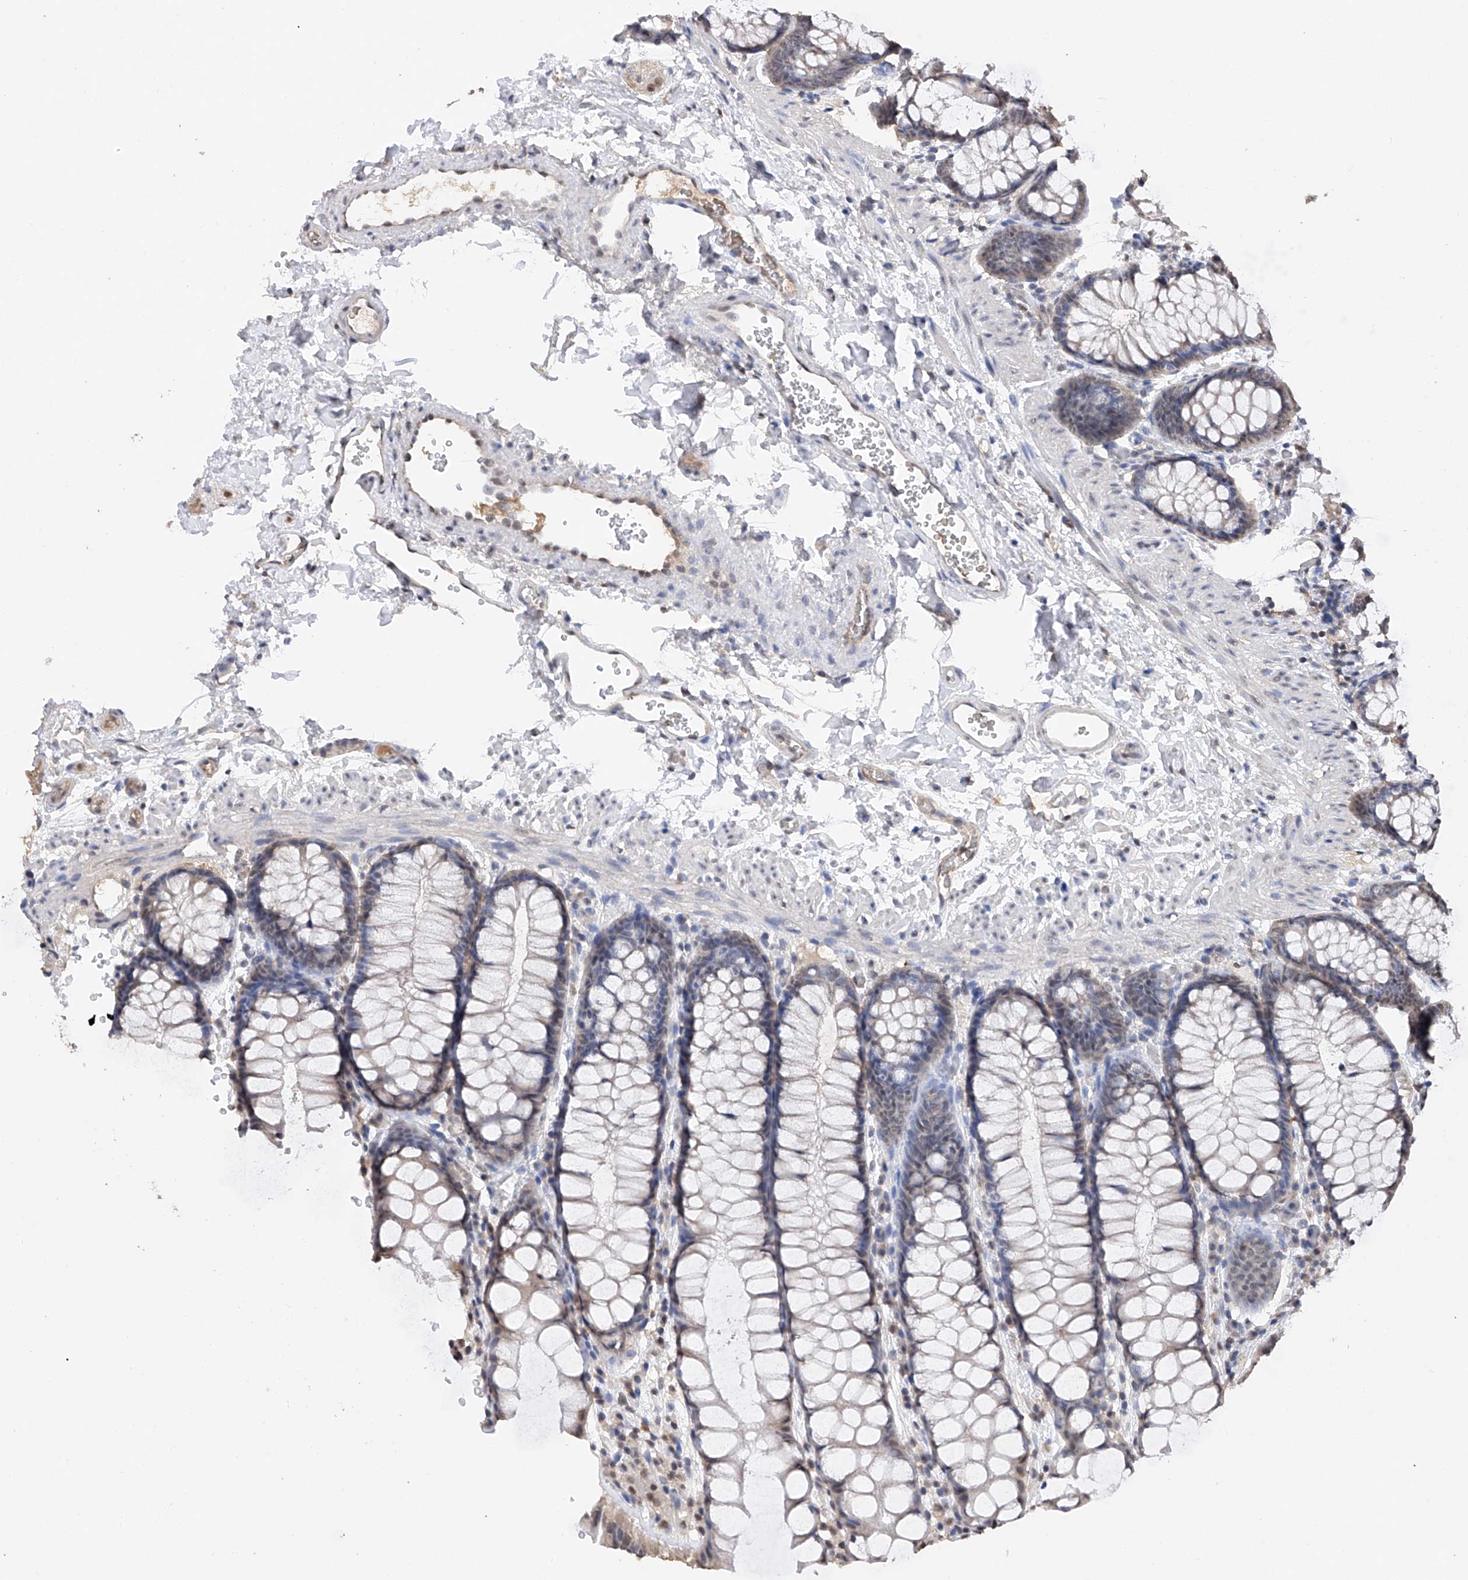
{"staining": {"intensity": "negative", "quantity": "none", "location": "none"}, "tissue": "colon", "cell_type": "Endothelial cells", "image_type": "normal", "snomed": [{"axis": "morphology", "description": "Normal tissue, NOS"}, {"axis": "topography", "description": "Colon"}], "caption": "DAB (3,3'-diaminobenzidine) immunohistochemical staining of unremarkable colon displays no significant positivity in endothelial cells.", "gene": "DMAP1", "patient": {"sex": "male", "age": 47}}